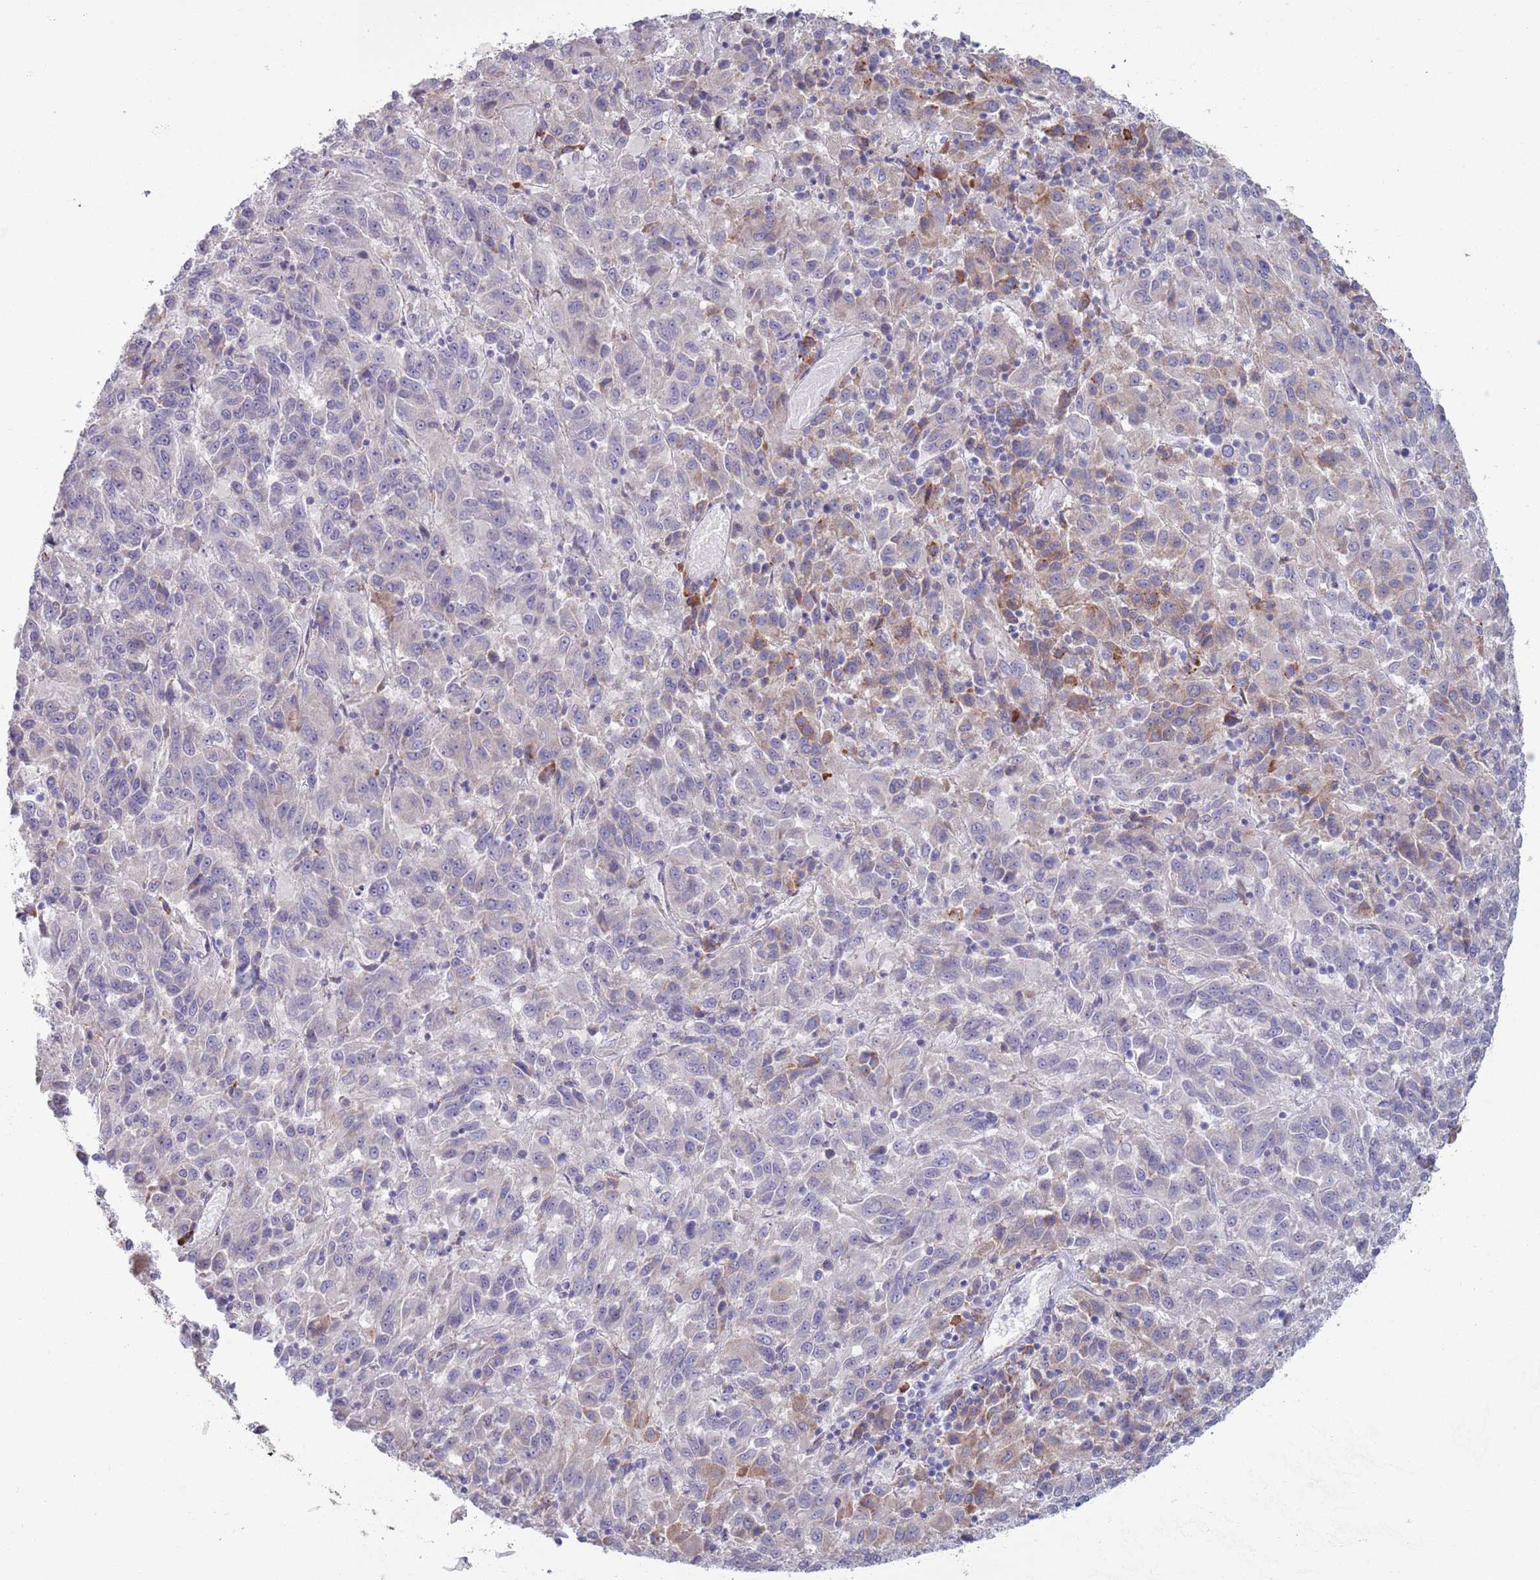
{"staining": {"intensity": "weak", "quantity": "<25%", "location": "cytoplasmic/membranous"}, "tissue": "melanoma", "cell_type": "Tumor cells", "image_type": "cancer", "snomed": [{"axis": "morphology", "description": "Malignant melanoma, Metastatic site"}, {"axis": "topography", "description": "Lung"}], "caption": "A high-resolution image shows IHC staining of melanoma, which exhibits no significant expression in tumor cells. (DAB immunohistochemistry, high magnification).", "gene": "LTB", "patient": {"sex": "male", "age": 64}}